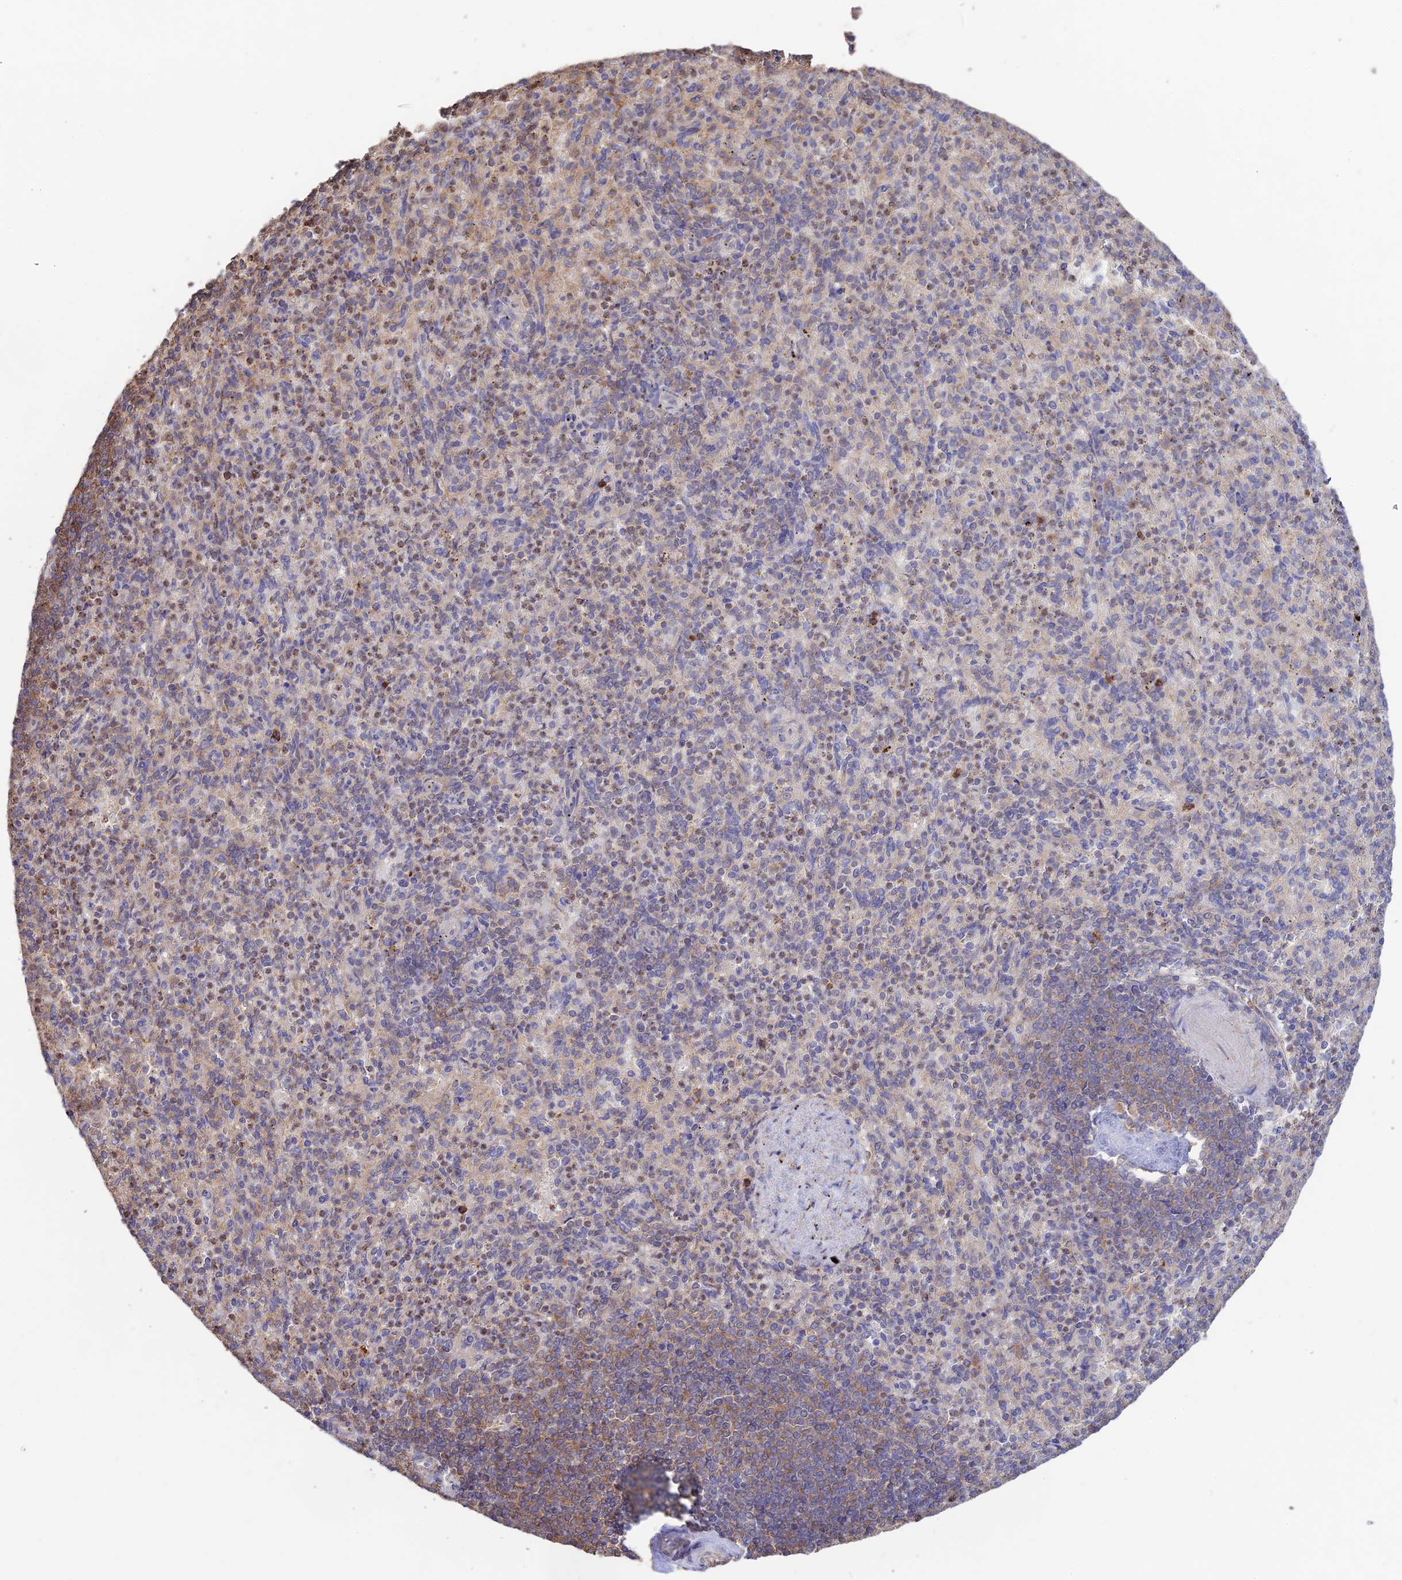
{"staining": {"intensity": "weak", "quantity": "25%-75%", "location": "cytoplasmic/membranous"}, "tissue": "spleen", "cell_type": "Cells in red pulp", "image_type": "normal", "snomed": [{"axis": "morphology", "description": "Normal tissue, NOS"}, {"axis": "topography", "description": "Spleen"}], "caption": "Immunohistochemistry (IHC) of benign spleen exhibits low levels of weak cytoplasmic/membranous staining in about 25%-75% of cells in red pulp.", "gene": "CLCF1", "patient": {"sex": "female", "age": 74}}